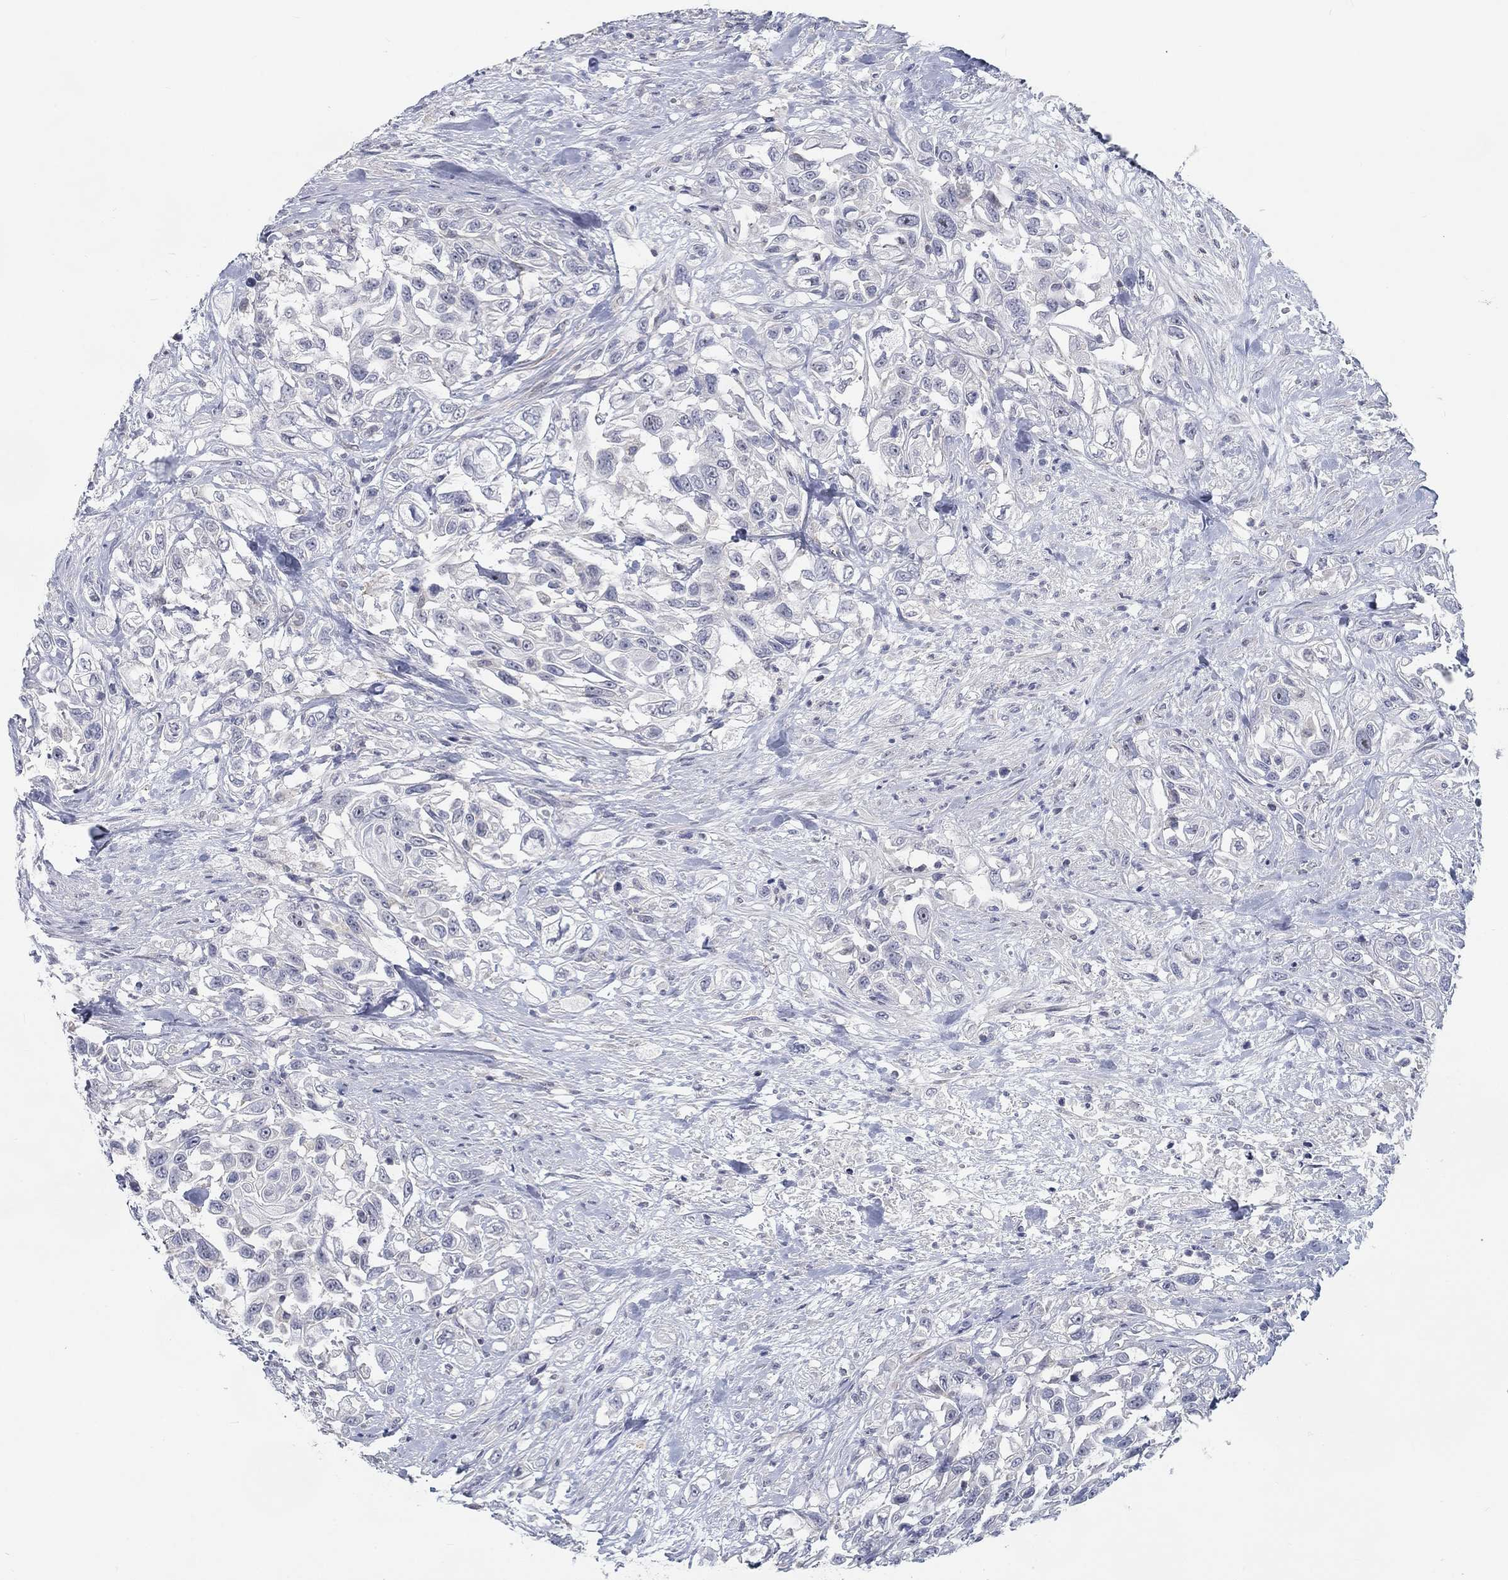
{"staining": {"intensity": "negative", "quantity": "none", "location": "none"}, "tissue": "urothelial cancer", "cell_type": "Tumor cells", "image_type": "cancer", "snomed": [{"axis": "morphology", "description": "Urothelial carcinoma, High grade"}, {"axis": "topography", "description": "Urinary bladder"}], "caption": "Immunohistochemistry (IHC) histopathology image of neoplastic tissue: human urothelial cancer stained with DAB (3,3'-diaminobenzidine) shows no significant protein positivity in tumor cells.", "gene": "MTSS2", "patient": {"sex": "female", "age": 56}}